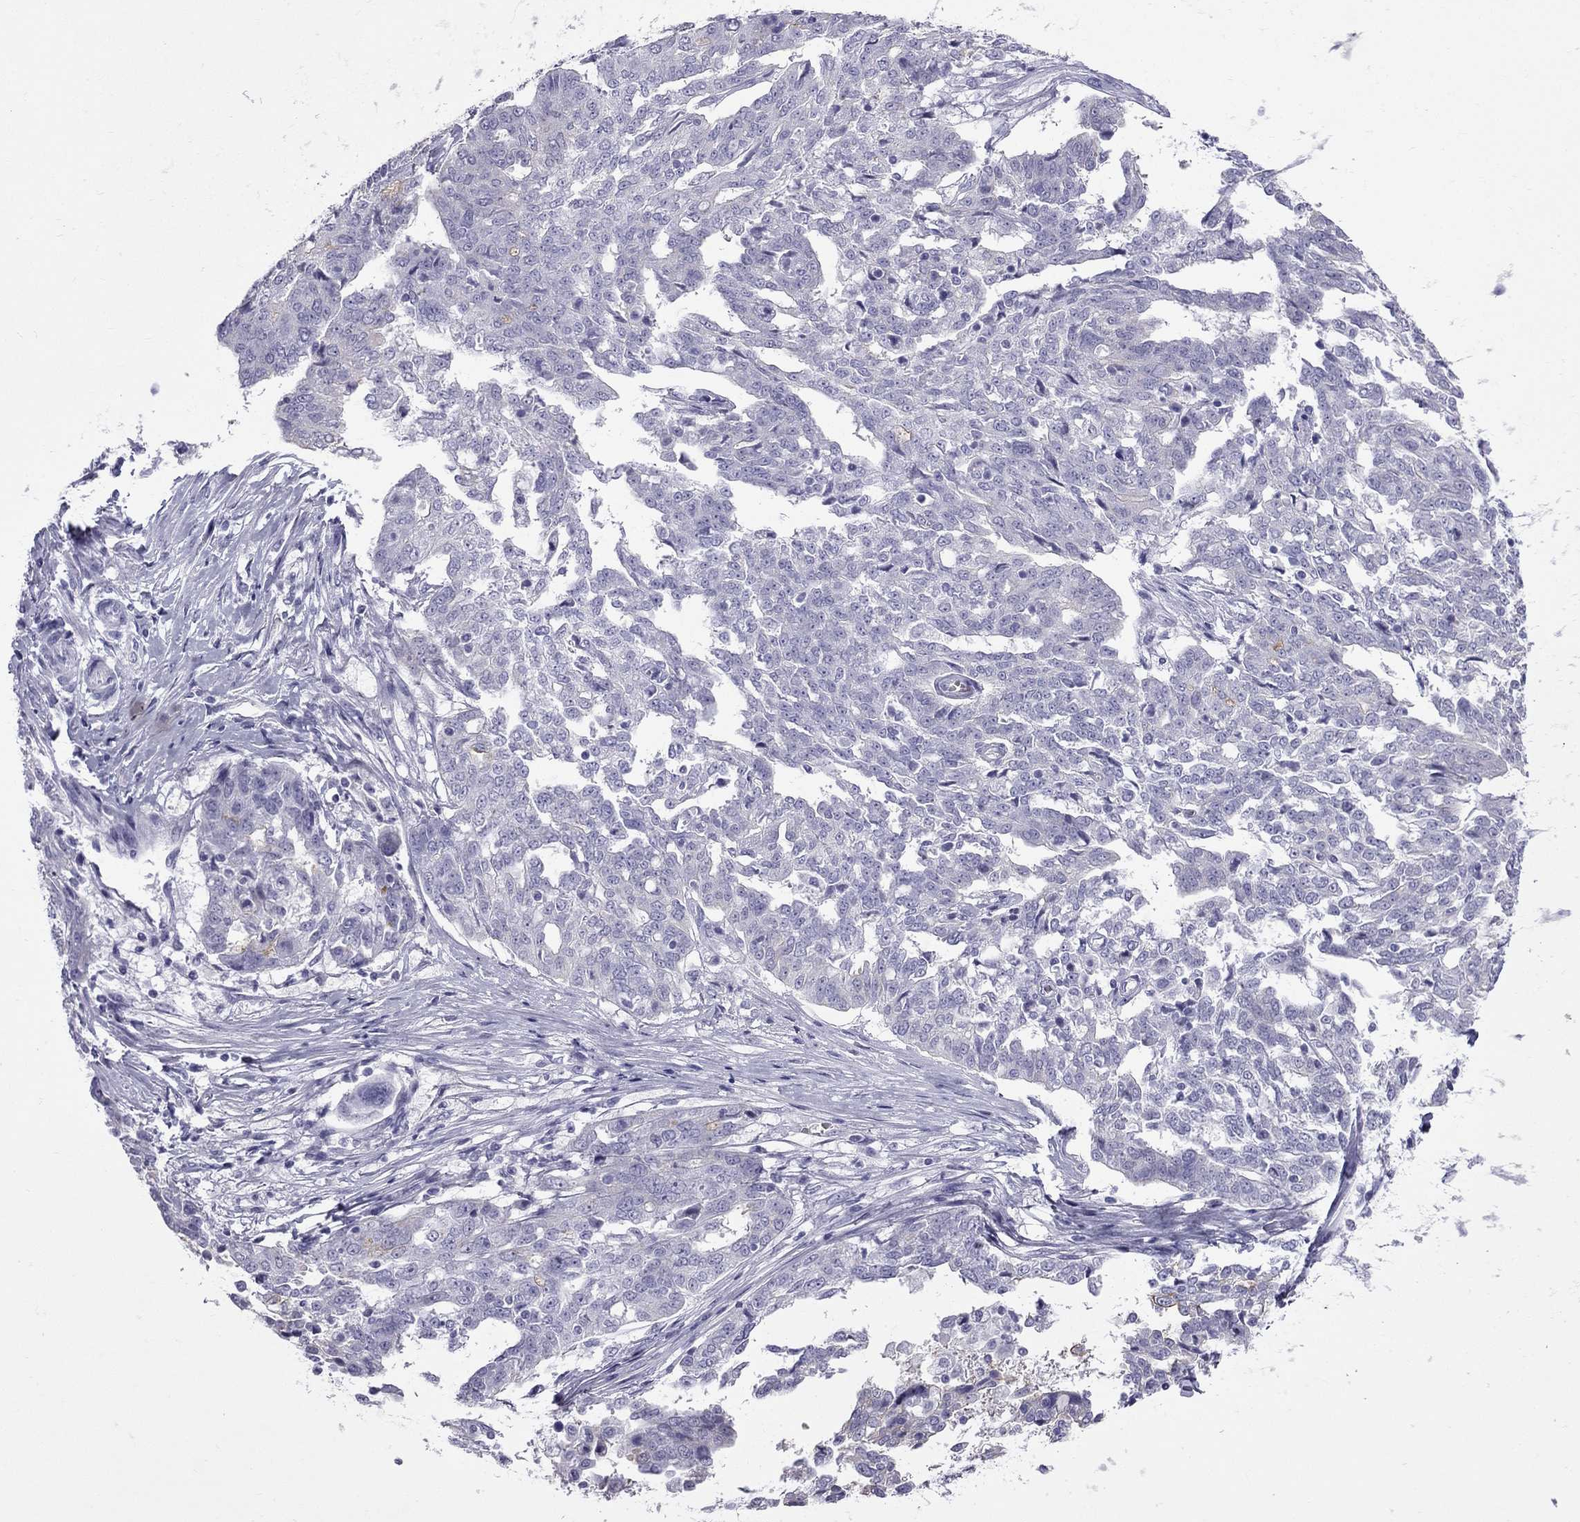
{"staining": {"intensity": "negative", "quantity": "none", "location": "none"}, "tissue": "ovarian cancer", "cell_type": "Tumor cells", "image_type": "cancer", "snomed": [{"axis": "morphology", "description": "Cystadenocarcinoma, serous, NOS"}, {"axis": "topography", "description": "Ovary"}], "caption": "Immunohistochemical staining of ovarian serous cystadenocarcinoma demonstrates no significant staining in tumor cells.", "gene": "GJA8", "patient": {"sex": "female", "age": 67}}